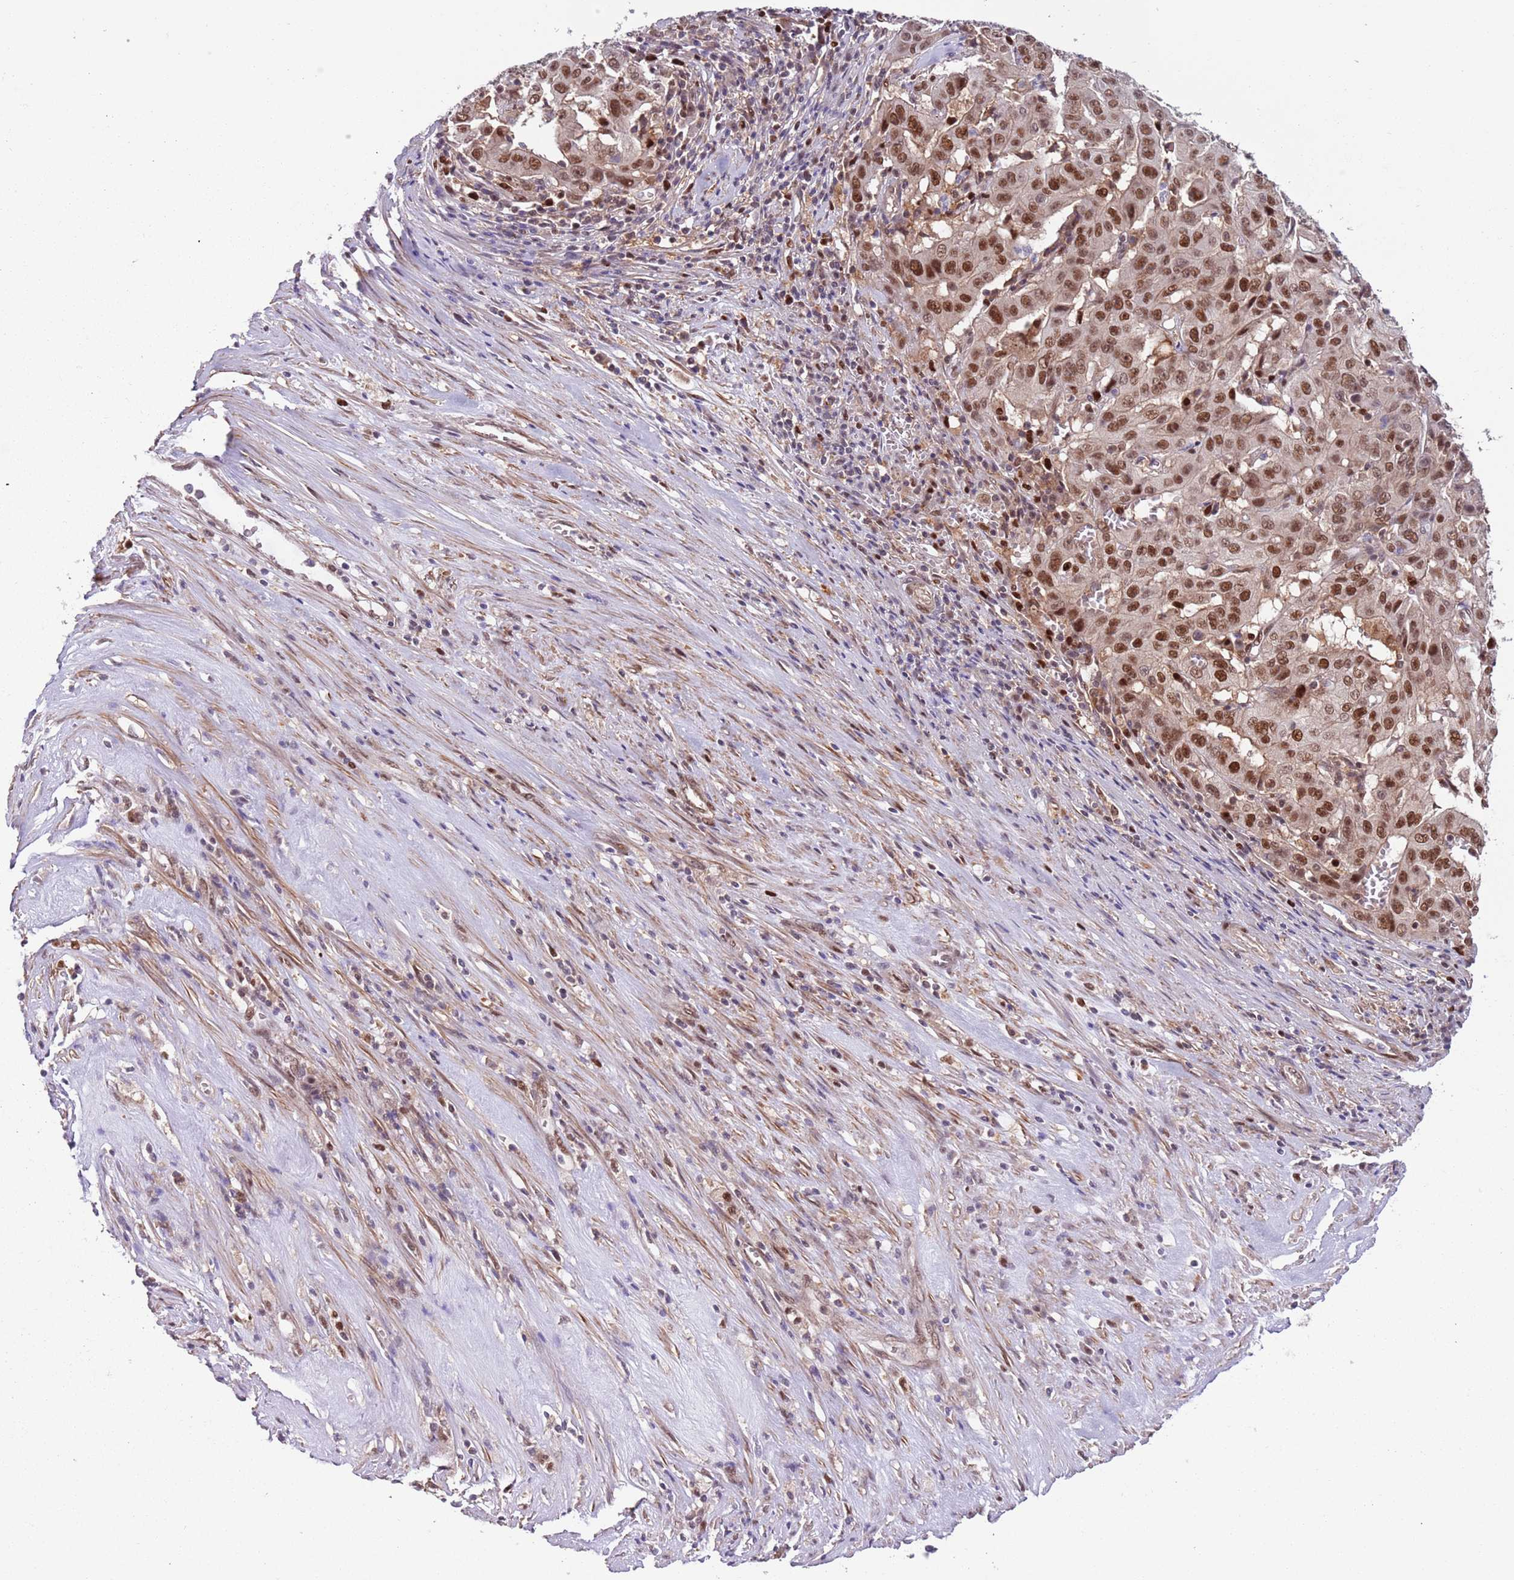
{"staining": {"intensity": "strong", "quantity": ">75%", "location": "nuclear"}, "tissue": "pancreatic cancer", "cell_type": "Tumor cells", "image_type": "cancer", "snomed": [{"axis": "morphology", "description": "Adenocarcinoma, NOS"}, {"axis": "topography", "description": "Pancreas"}], "caption": "Adenocarcinoma (pancreatic) stained for a protein reveals strong nuclear positivity in tumor cells.", "gene": "RMND5B", "patient": {"sex": "male", "age": 63}}